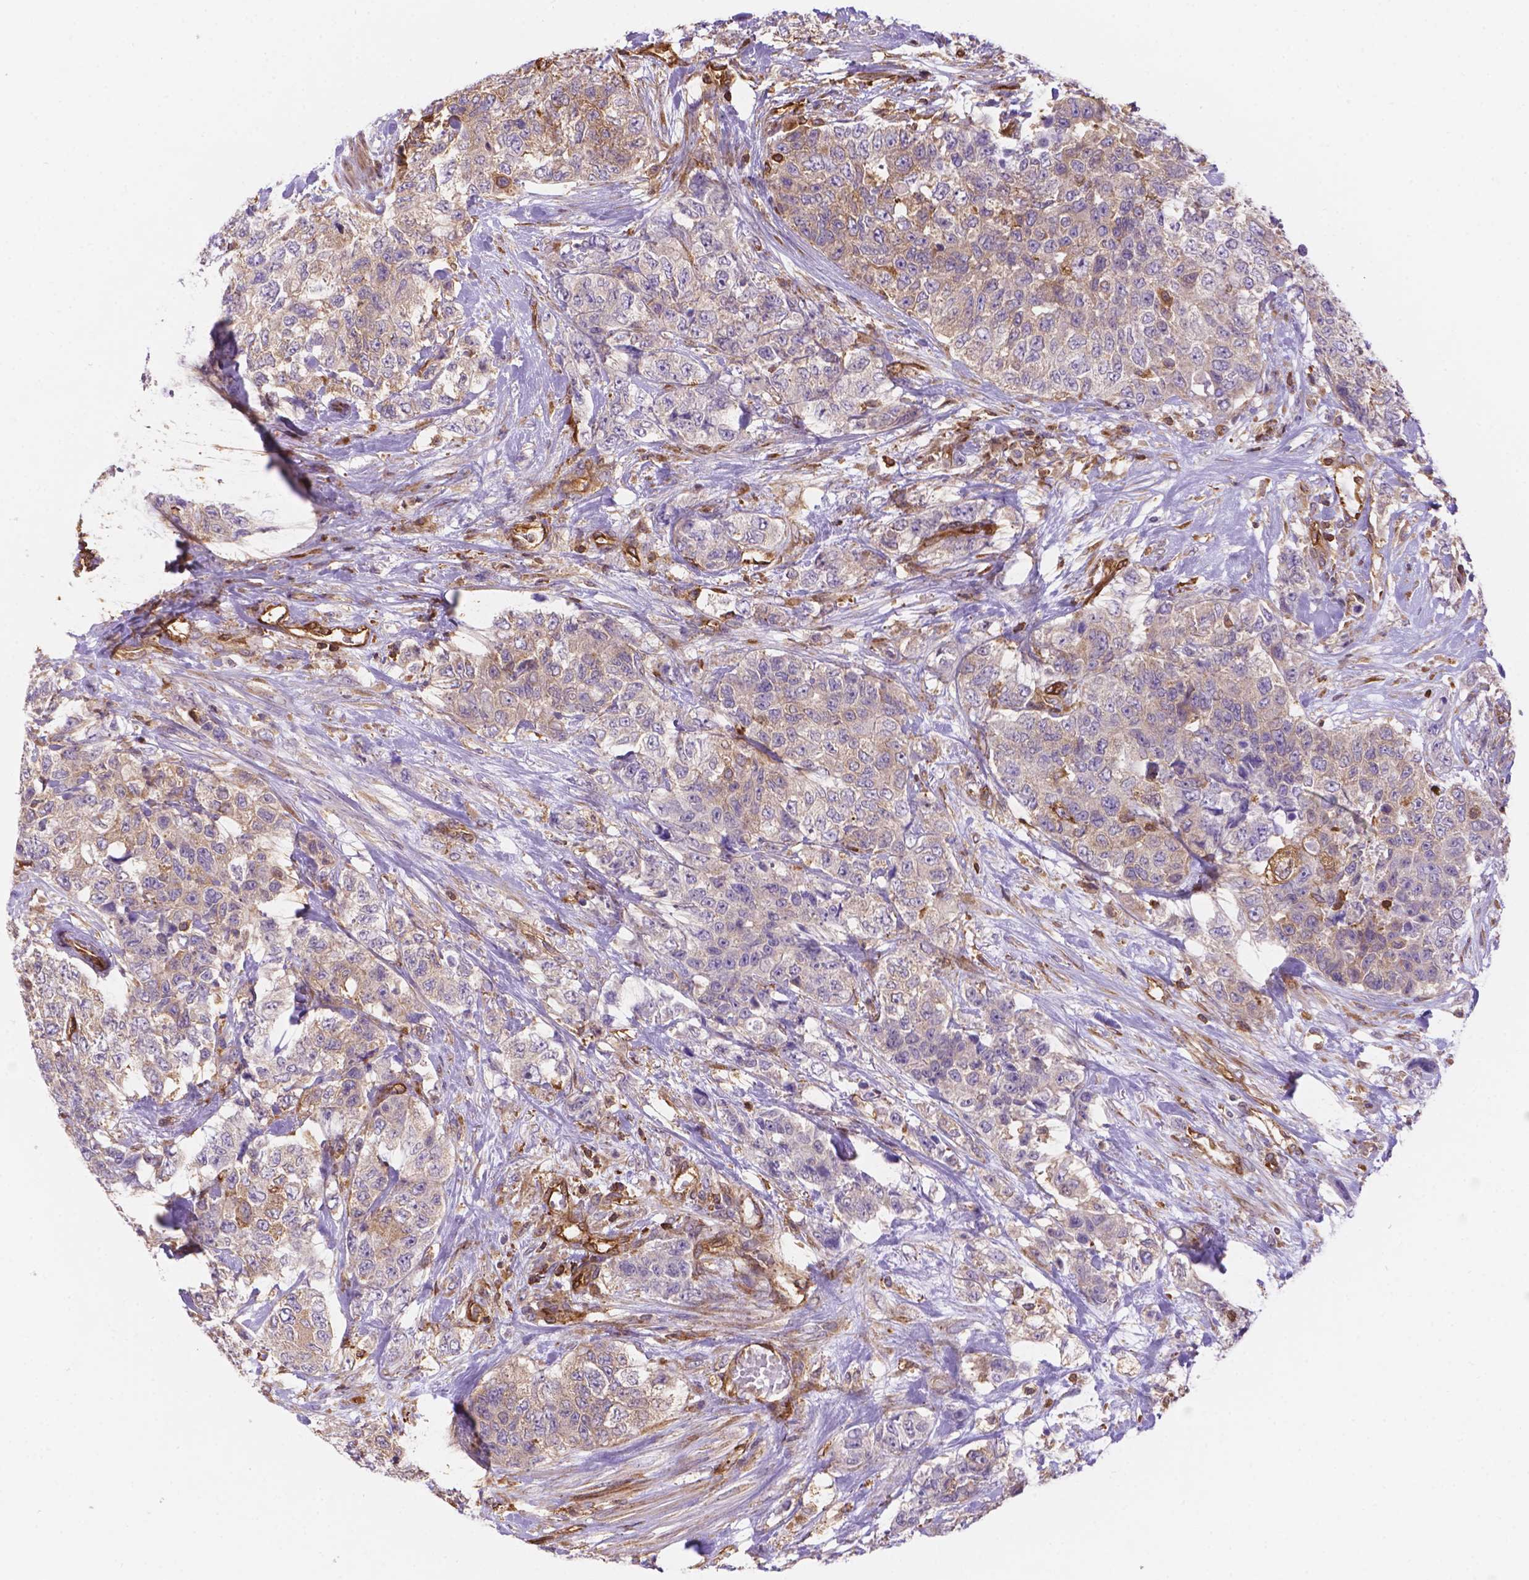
{"staining": {"intensity": "weak", "quantity": "25%-75%", "location": "cytoplasmic/membranous"}, "tissue": "urothelial cancer", "cell_type": "Tumor cells", "image_type": "cancer", "snomed": [{"axis": "morphology", "description": "Urothelial carcinoma, High grade"}, {"axis": "topography", "description": "Urinary bladder"}], "caption": "Protein analysis of urothelial cancer tissue reveals weak cytoplasmic/membranous positivity in approximately 25%-75% of tumor cells. The protein of interest is shown in brown color, while the nuclei are stained blue.", "gene": "DMWD", "patient": {"sex": "female", "age": 78}}